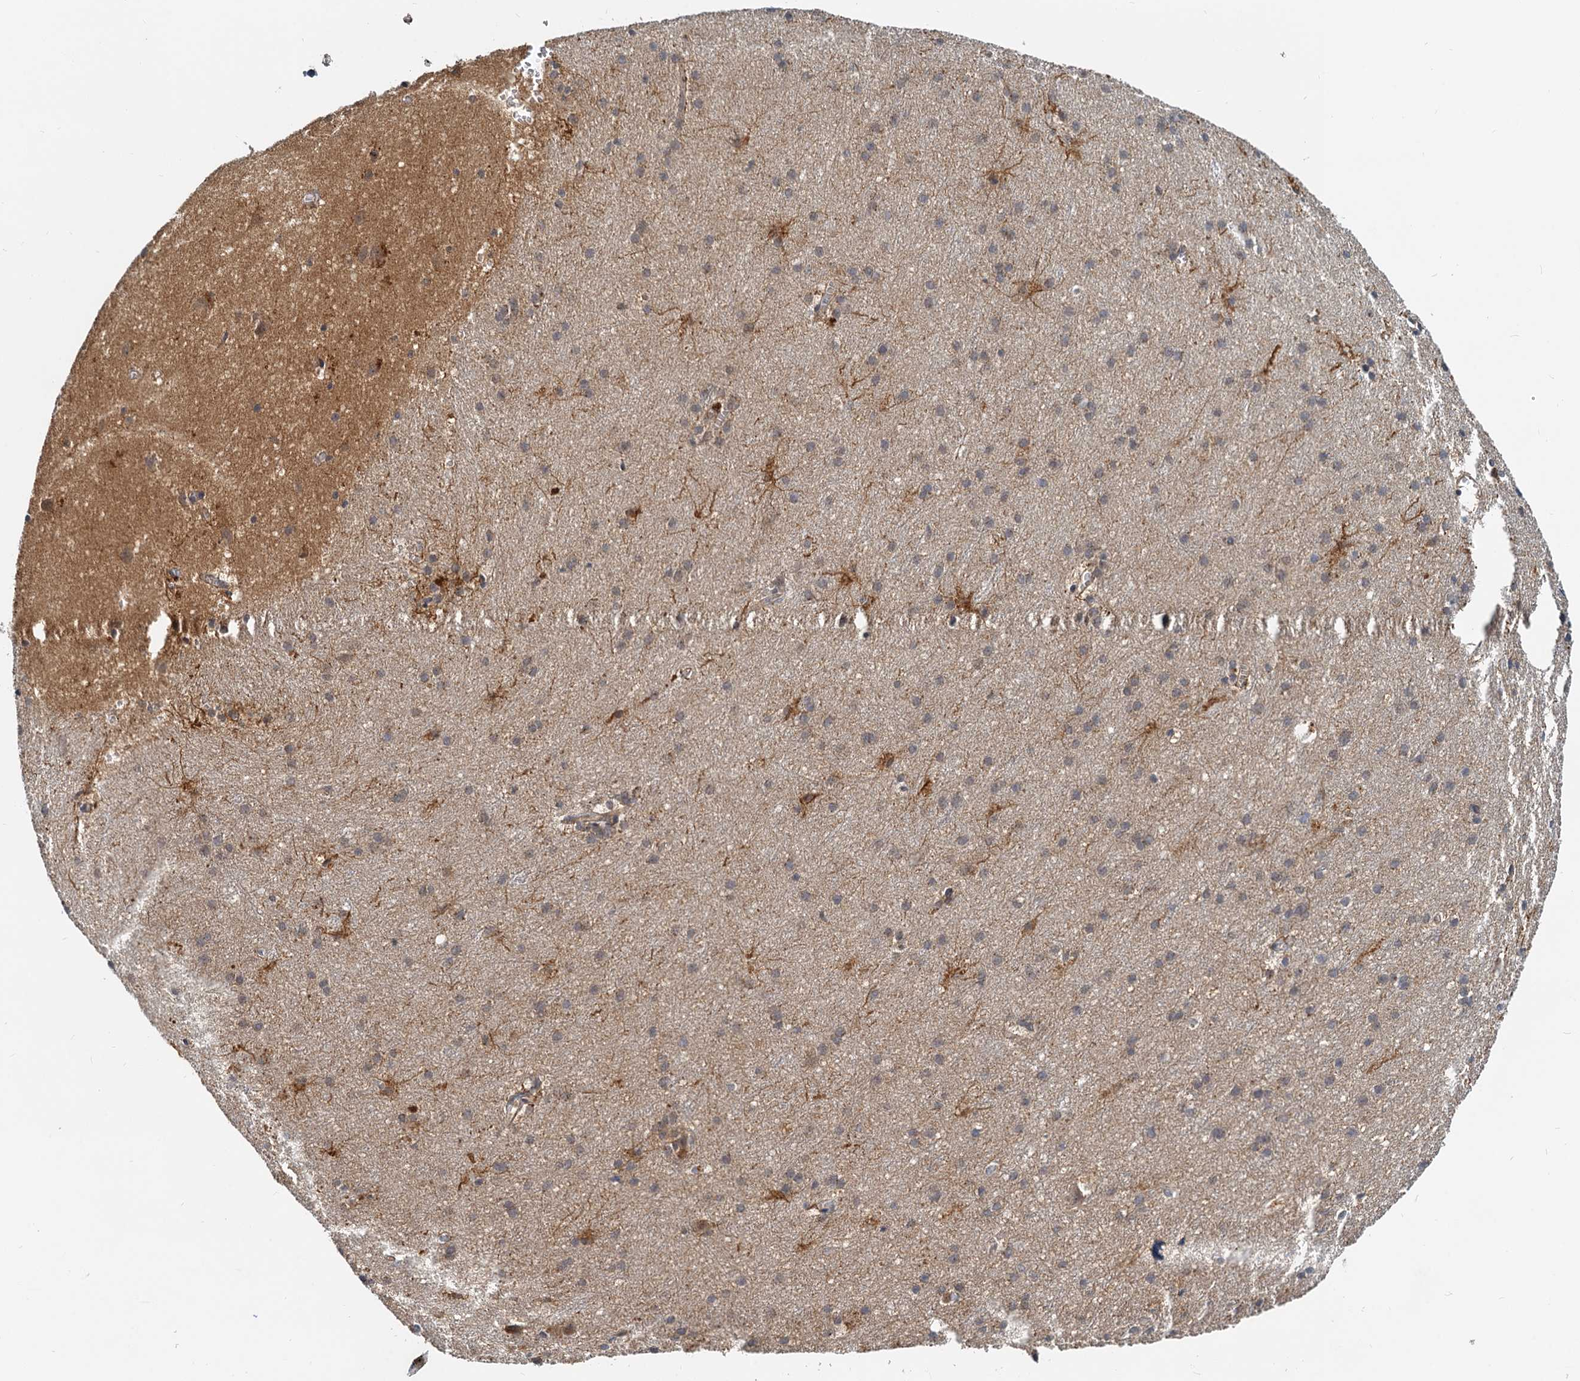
{"staining": {"intensity": "weak", "quantity": ">75%", "location": "cytoplasmic/membranous"}, "tissue": "cerebral cortex", "cell_type": "Endothelial cells", "image_type": "normal", "snomed": [{"axis": "morphology", "description": "Normal tissue, NOS"}, {"axis": "topography", "description": "Cerebral cortex"}], "caption": "A photomicrograph of cerebral cortex stained for a protein shows weak cytoplasmic/membranous brown staining in endothelial cells.", "gene": "TOLLIP", "patient": {"sex": "male", "age": 54}}